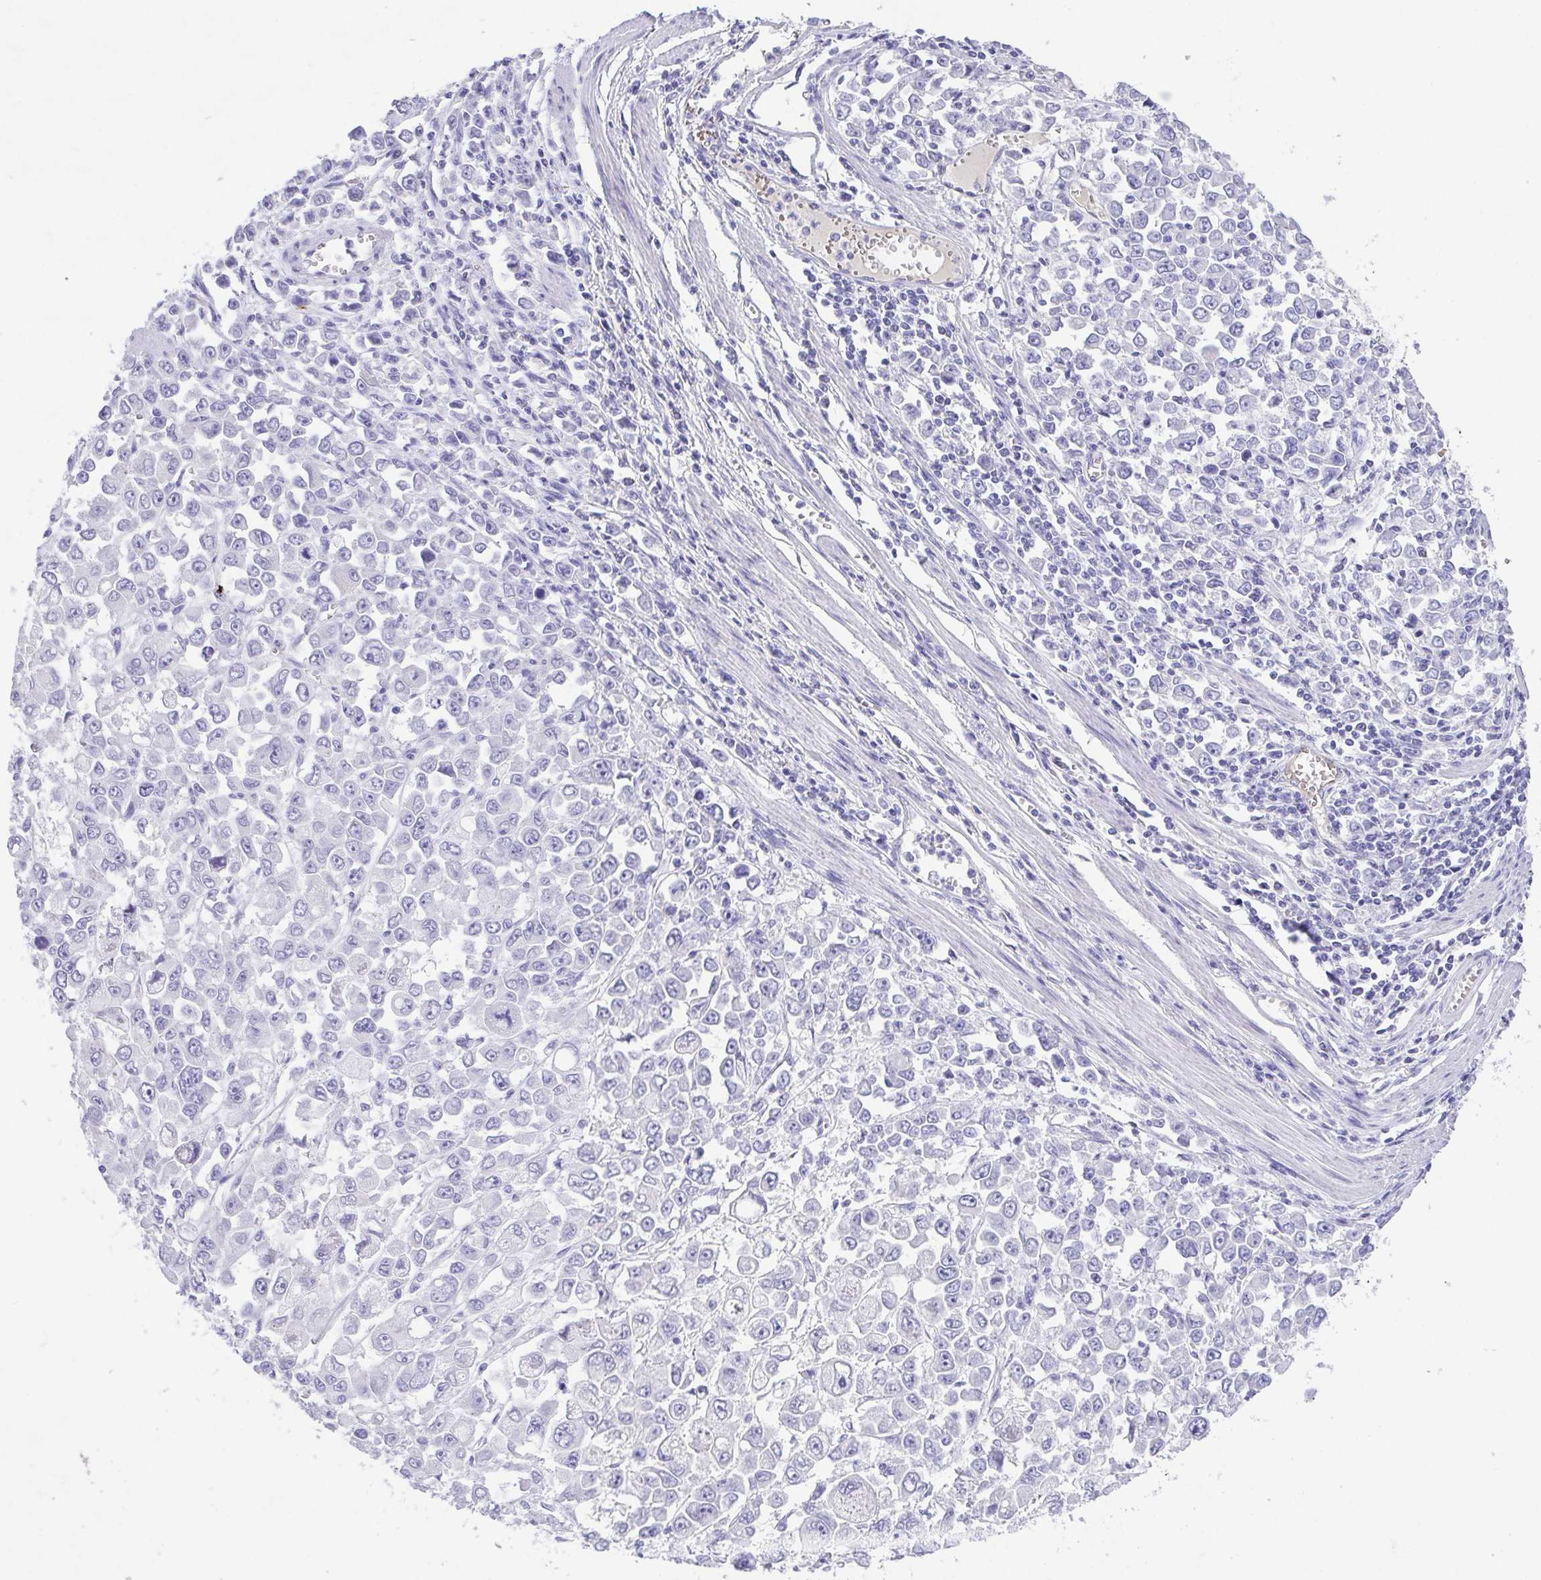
{"staining": {"intensity": "negative", "quantity": "none", "location": "none"}, "tissue": "stomach cancer", "cell_type": "Tumor cells", "image_type": "cancer", "snomed": [{"axis": "morphology", "description": "Adenocarcinoma, NOS"}, {"axis": "topography", "description": "Stomach, upper"}], "caption": "Adenocarcinoma (stomach) was stained to show a protein in brown. There is no significant expression in tumor cells. (Brightfield microscopy of DAB (3,3'-diaminobenzidine) immunohistochemistry at high magnification).", "gene": "SPATA4", "patient": {"sex": "male", "age": 70}}